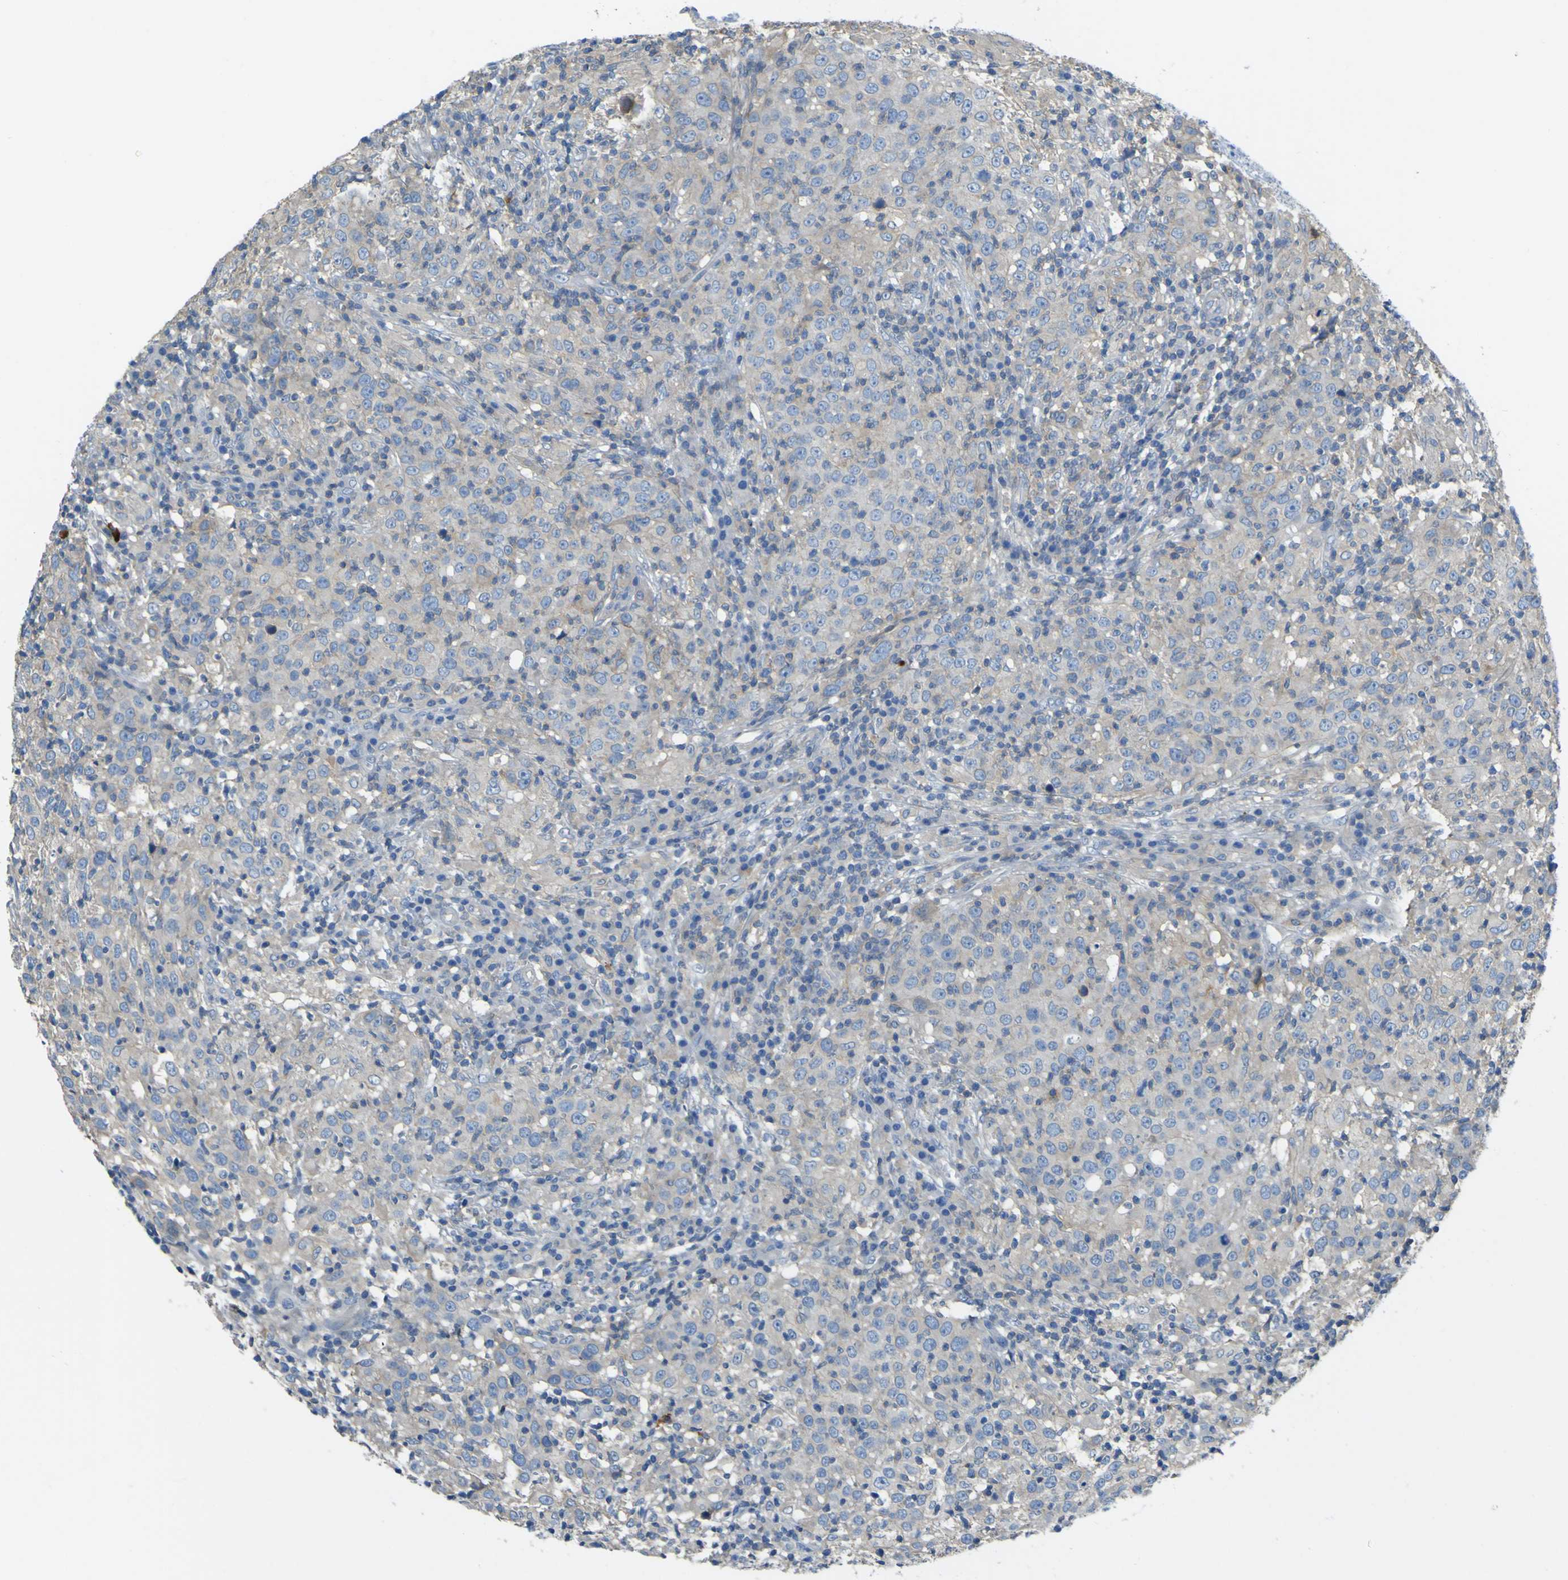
{"staining": {"intensity": "weak", "quantity": "25%-75%", "location": "cytoplasmic/membranous"}, "tissue": "head and neck cancer", "cell_type": "Tumor cells", "image_type": "cancer", "snomed": [{"axis": "morphology", "description": "Adenocarcinoma, NOS"}, {"axis": "topography", "description": "Salivary gland"}, {"axis": "topography", "description": "Head-Neck"}], "caption": "Brown immunohistochemical staining in head and neck cancer demonstrates weak cytoplasmic/membranous staining in about 25%-75% of tumor cells.", "gene": "OGN", "patient": {"sex": "female", "age": 65}}